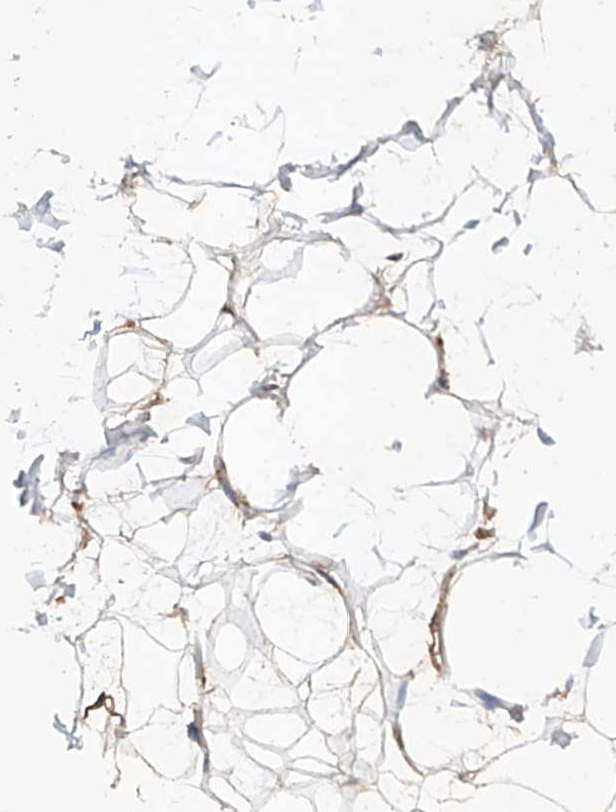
{"staining": {"intensity": "moderate", "quantity": ">75%", "location": "cytoplasmic/membranous"}, "tissue": "adipose tissue", "cell_type": "Adipocytes", "image_type": "normal", "snomed": [{"axis": "morphology", "description": "Normal tissue, NOS"}, {"axis": "topography", "description": "Breast"}], "caption": "IHC photomicrograph of benign human adipose tissue stained for a protein (brown), which reveals medium levels of moderate cytoplasmic/membranous expression in approximately >75% of adipocytes.", "gene": "RILPL2", "patient": {"sex": "female", "age": 23}}